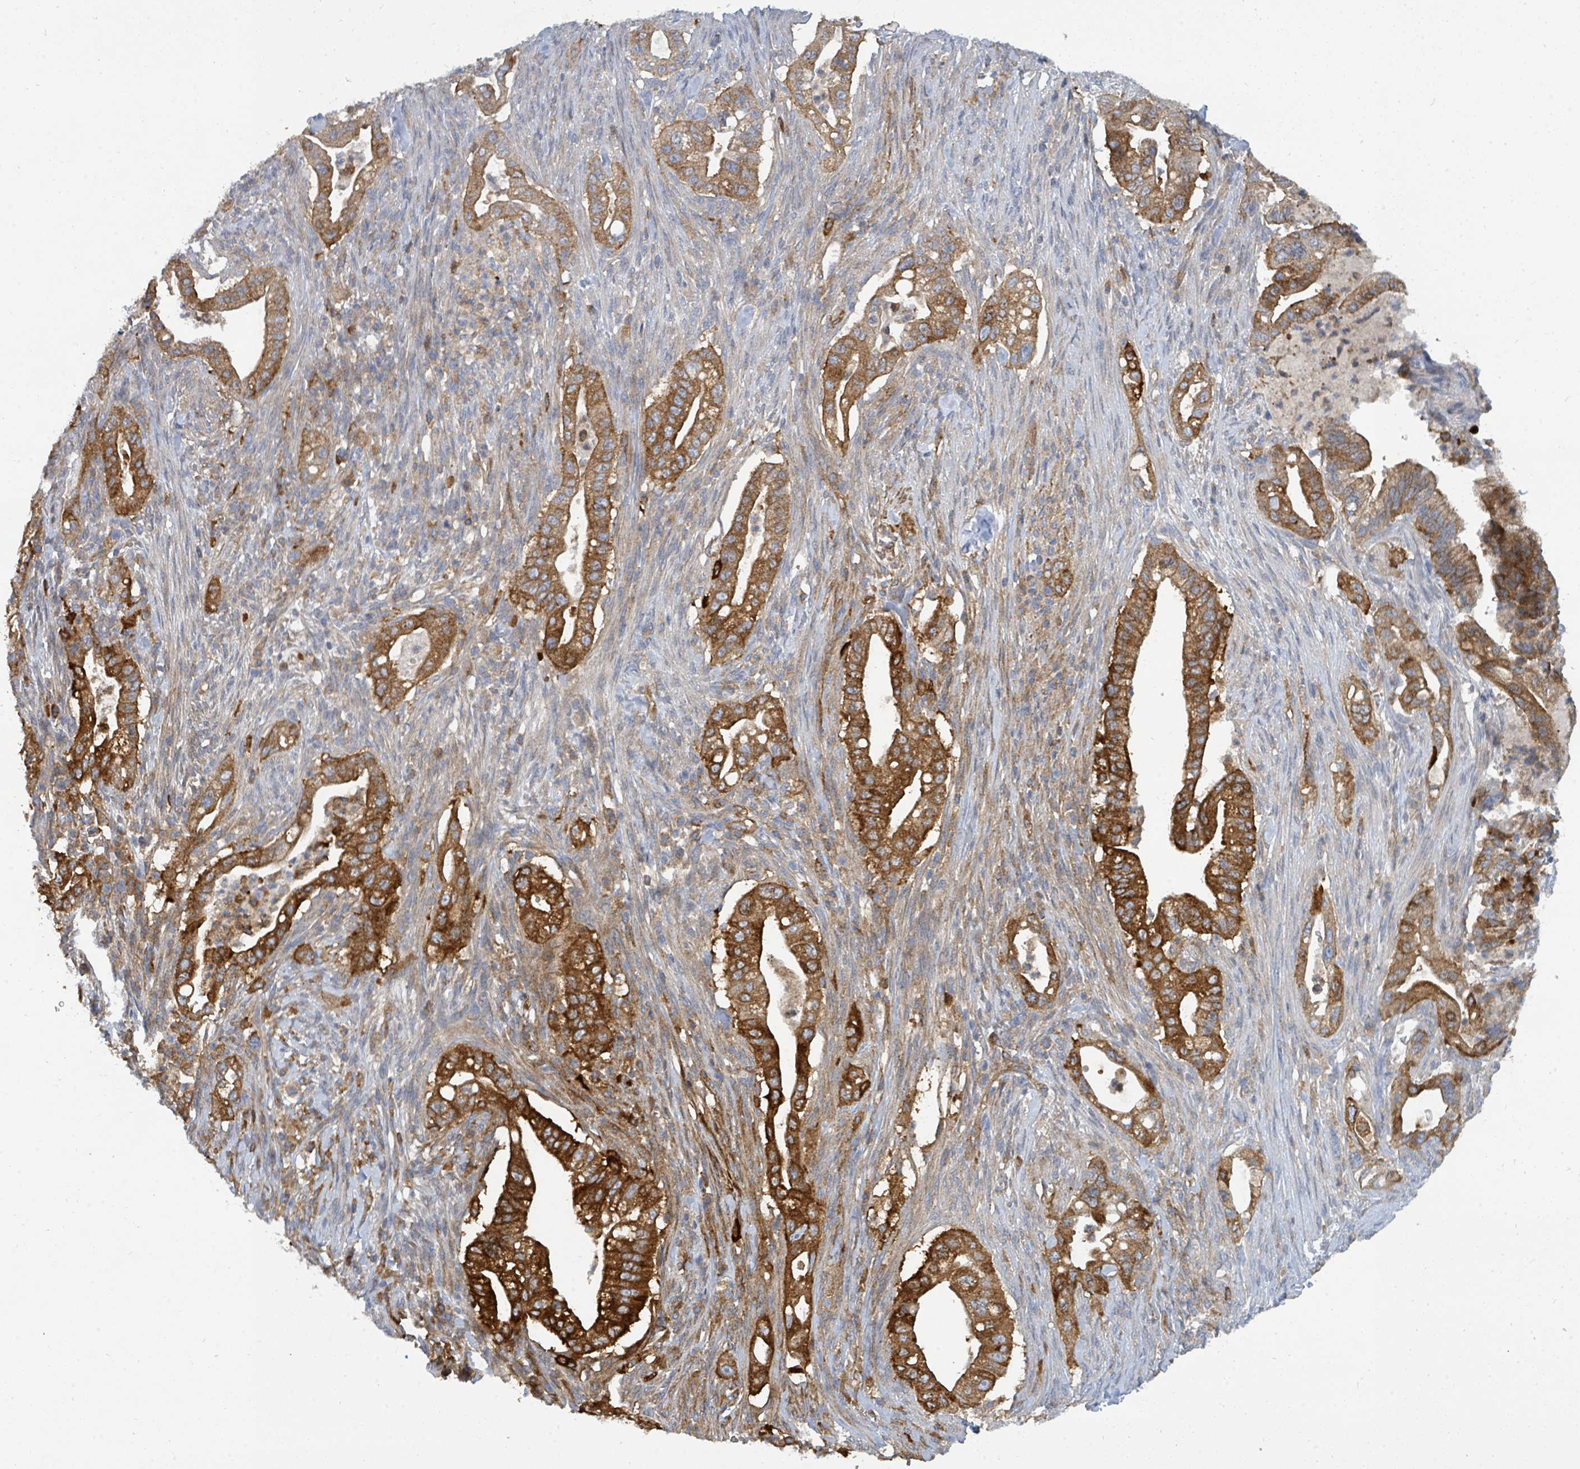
{"staining": {"intensity": "strong", "quantity": "25%-75%", "location": "cytoplasmic/membranous"}, "tissue": "pancreatic cancer", "cell_type": "Tumor cells", "image_type": "cancer", "snomed": [{"axis": "morphology", "description": "Adenocarcinoma, NOS"}, {"axis": "topography", "description": "Pancreas"}], "caption": "Adenocarcinoma (pancreatic) stained with immunohistochemistry (IHC) demonstrates strong cytoplasmic/membranous staining in approximately 25%-75% of tumor cells.", "gene": "IFIT1", "patient": {"sex": "male", "age": 44}}